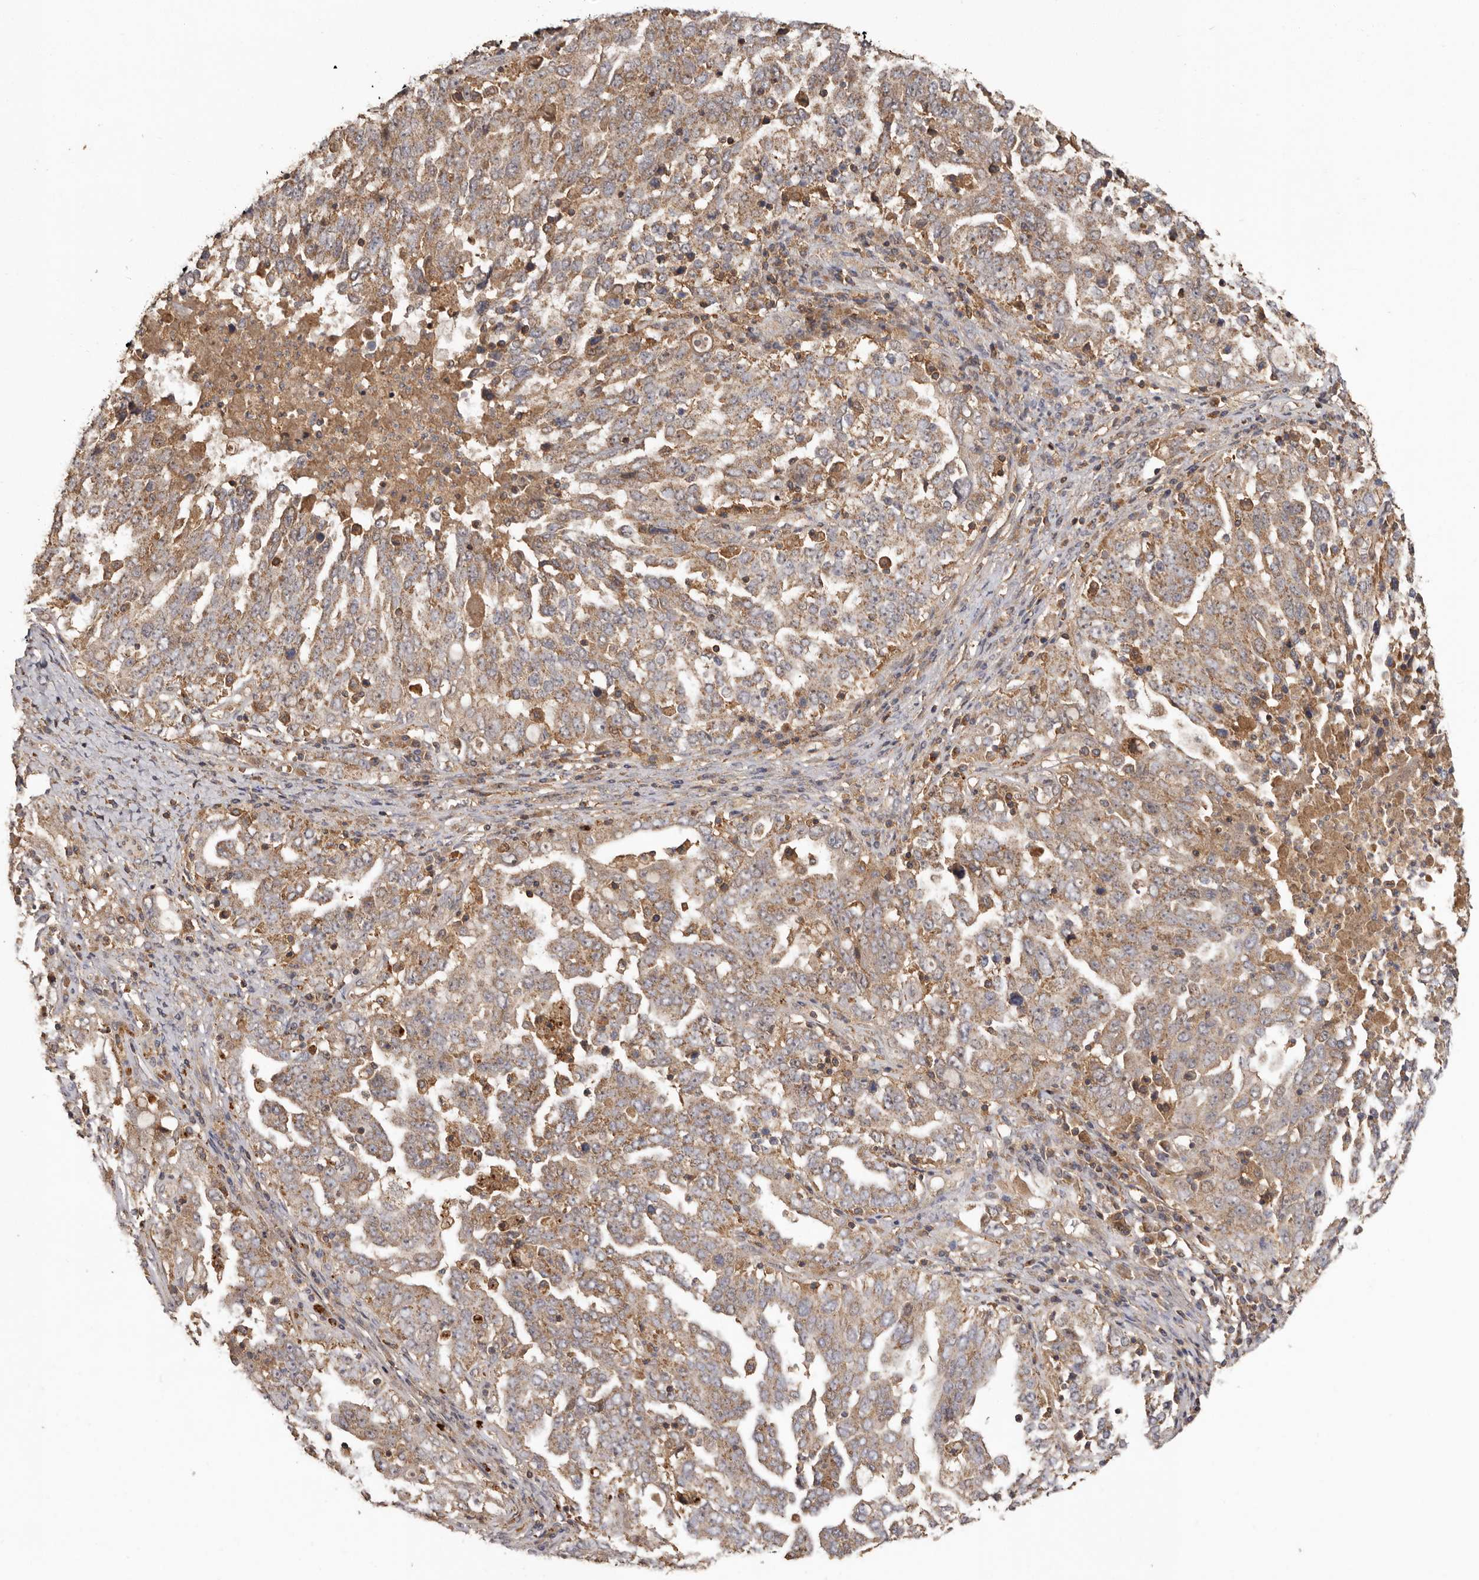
{"staining": {"intensity": "weak", "quantity": ">75%", "location": "cytoplasmic/membranous"}, "tissue": "ovarian cancer", "cell_type": "Tumor cells", "image_type": "cancer", "snomed": [{"axis": "morphology", "description": "Carcinoma, endometroid"}, {"axis": "topography", "description": "Ovary"}], "caption": "Brown immunohistochemical staining in human ovarian endometroid carcinoma shows weak cytoplasmic/membranous positivity in approximately >75% of tumor cells.", "gene": "RWDD1", "patient": {"sex": "female", "age": 62}}